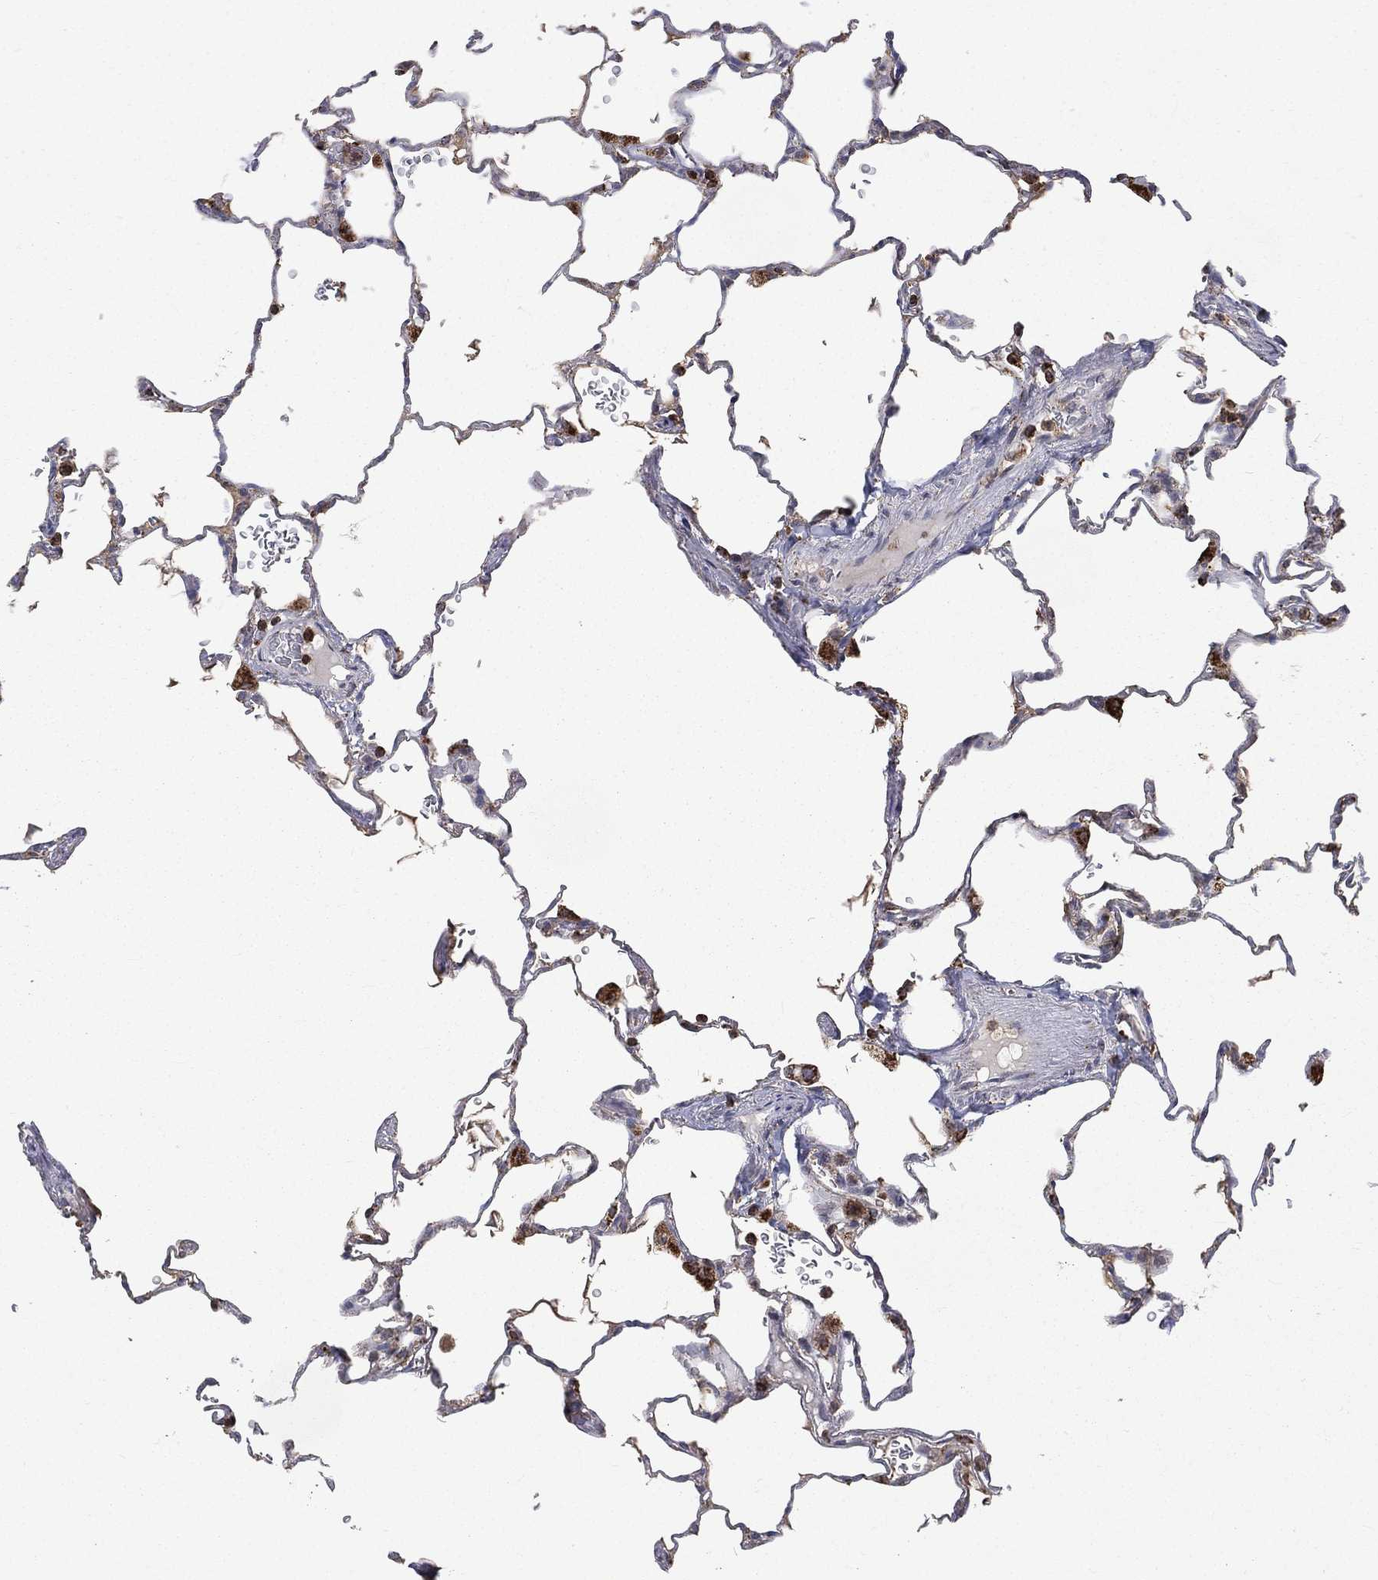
{"staining": {"intensity": "strong", "quantity": "<25%", "location": "cytoplasmic/membranous"}, "tissue": "lung", "cell_type": "Alveolar cells", "image_type": "normal", "snomed": [{"axis": "morphology", "description": "Normal tissue, NOS"}, {"axis": "morphology", "description": "Adenocarcinoma, metastatic, NOS"}, {"axis": "topography", "description": "Lung"}], "caption": "A brown stain labels strong cytoplasmic/membranous positivity of a protein in alveolar cells of unremarkable lung. Nuclei are stained in blue.", "gene": "RIN3", "patient": {"sex": "male", "age": 45}}